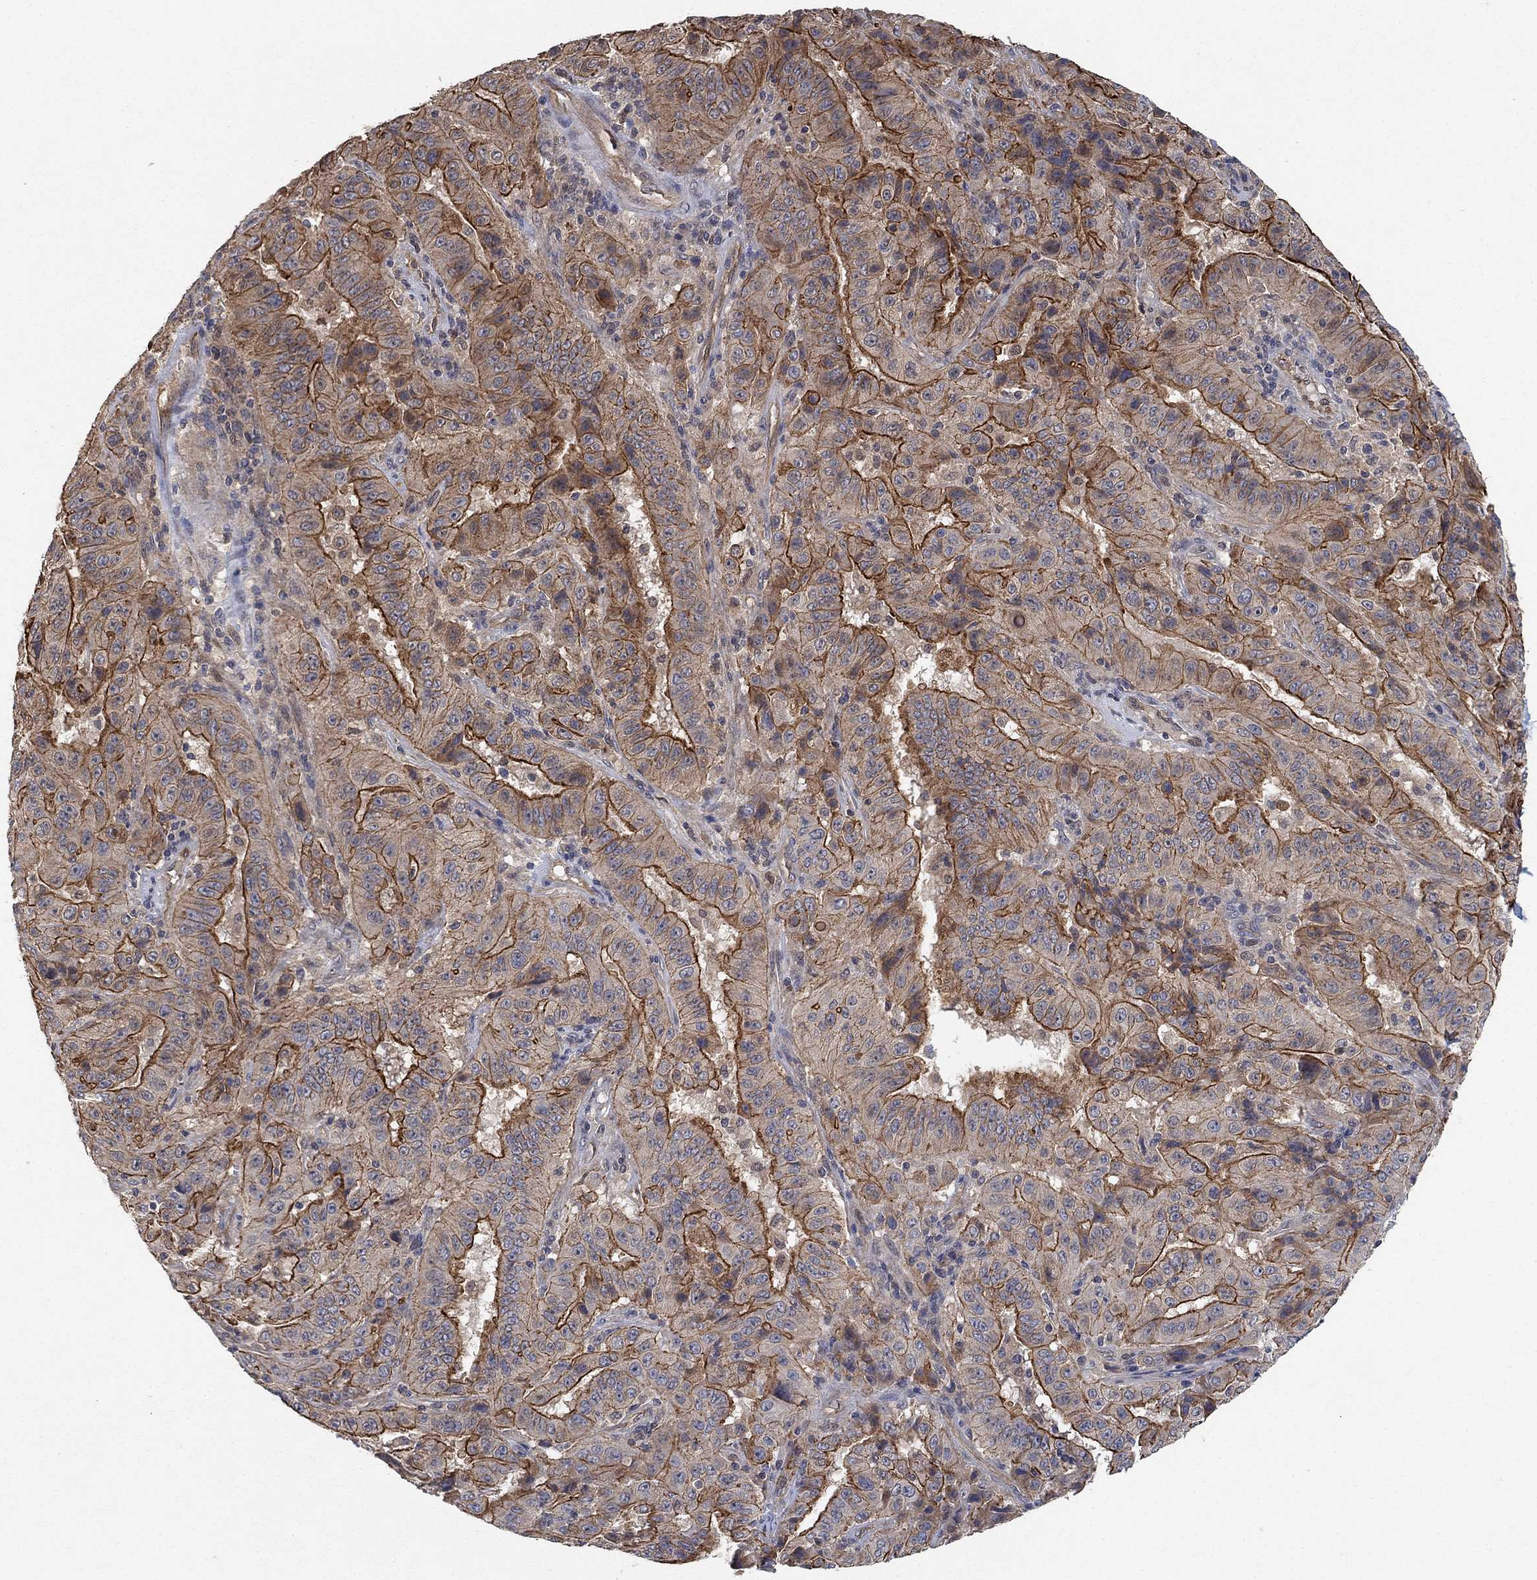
{"staining": {"intensity": "strong", "quantity": "25%-75%", "location": "cytoplasmic/membranous"}, "tissue": "pancreatic cancer", "cell_type": "Tumor cells", "image_type": "cancer", "snomed": [{"axis": "morphology", "description": "Adenocarcinoma, NOS"}, {"axis": "topography", "description": "Pancreas"}], "caption": "This is an image of immunohistochemistry staining of pancreatic cancer, which shows strong expression in the cytoplasmic/membranous of tumor cells.", "gene": "MCUR1", "patient": {"sex": "male", "age": 63}}